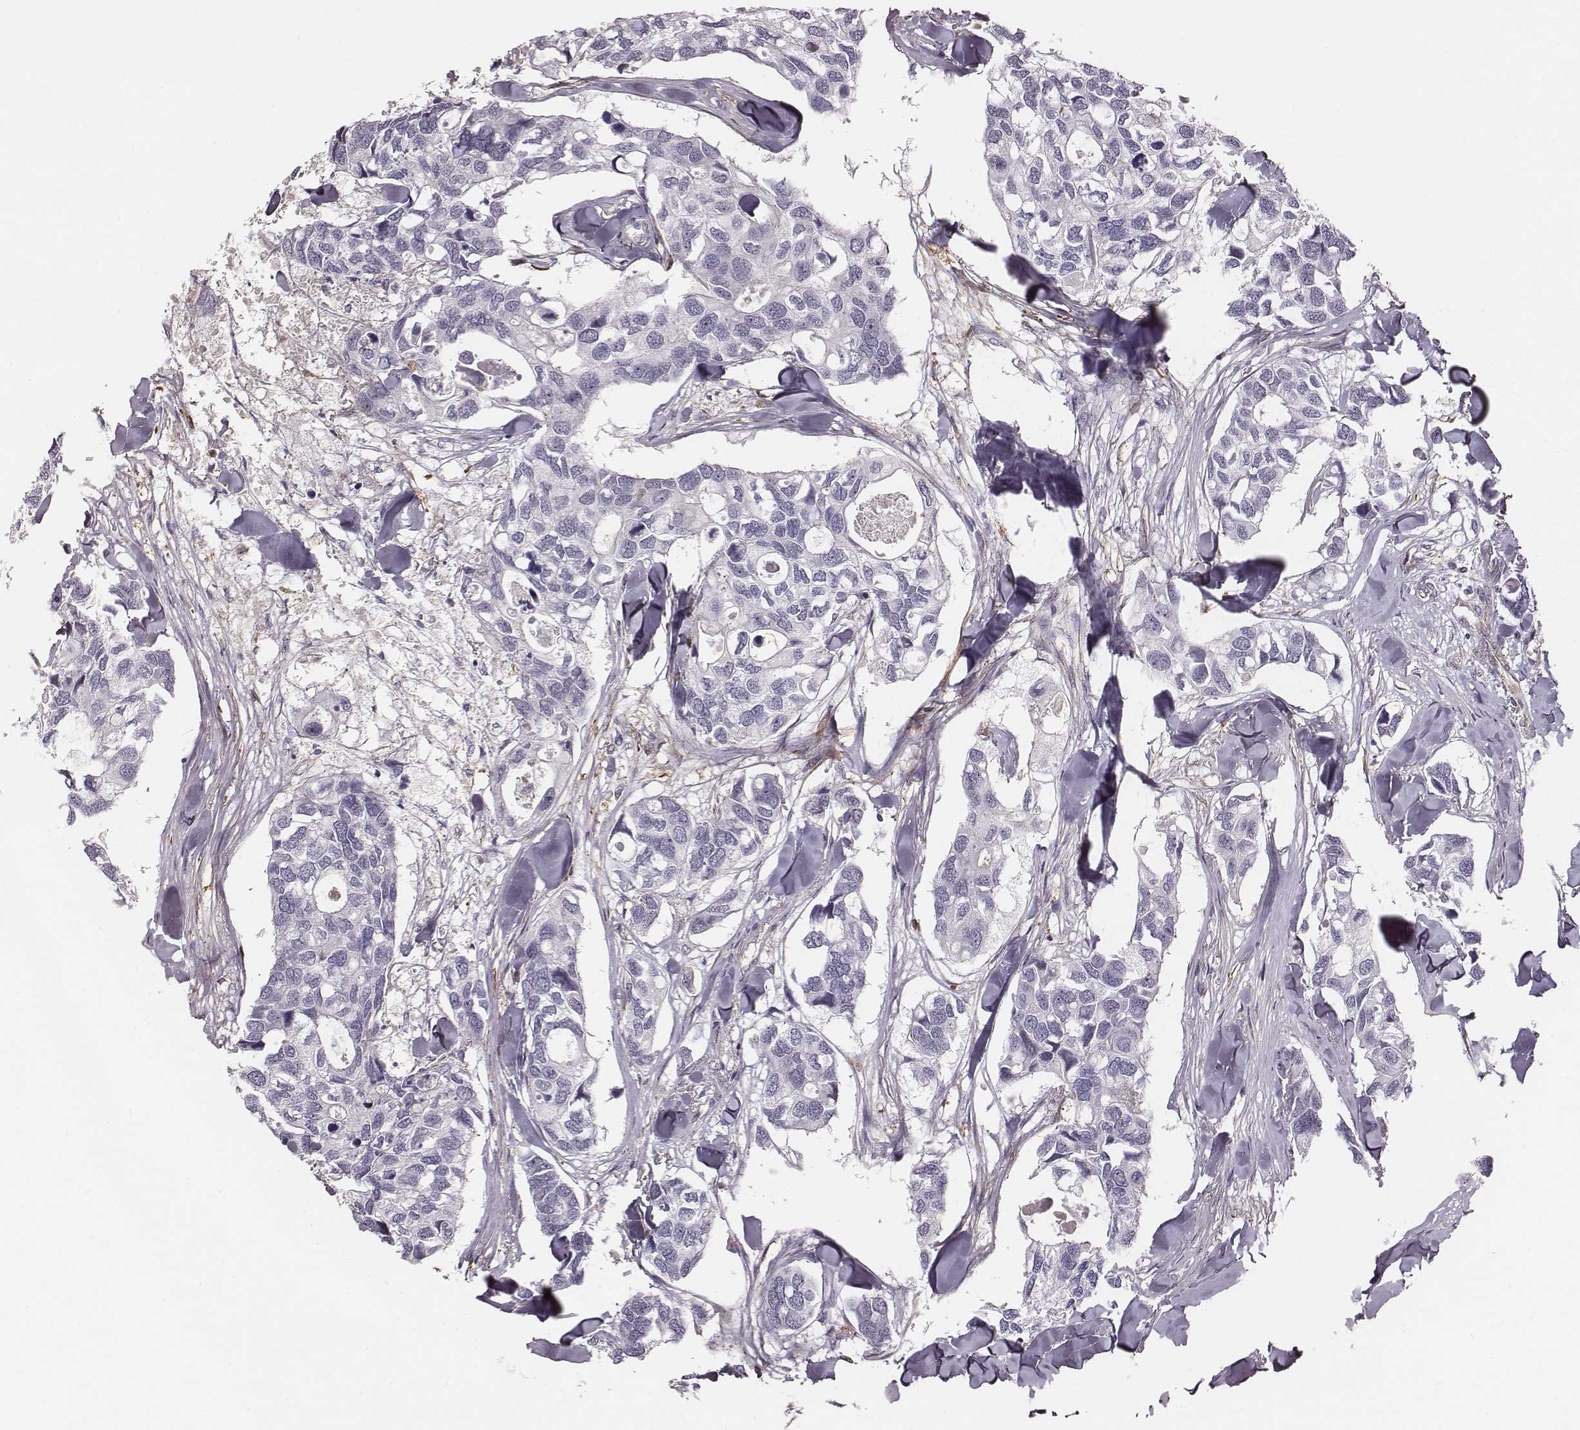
{"staining": {"intensity": "negative", "quantity": "none", "location": "none"}, "tissue": "breast cancer", "cell_type": "Tumor cells", "image_type": "cancer", "snomed": [{"axis": "morphology", "description": "Duct carcinoma"}, {"axis": "topography", "description": "Breast"}], "caption": "Immunohistochemistry (IHC) of human breast intraductal carcinoma displays no expression in tumor cells.", "gene": "ZYX", "patient": {"sex": "female", "age": 83}}